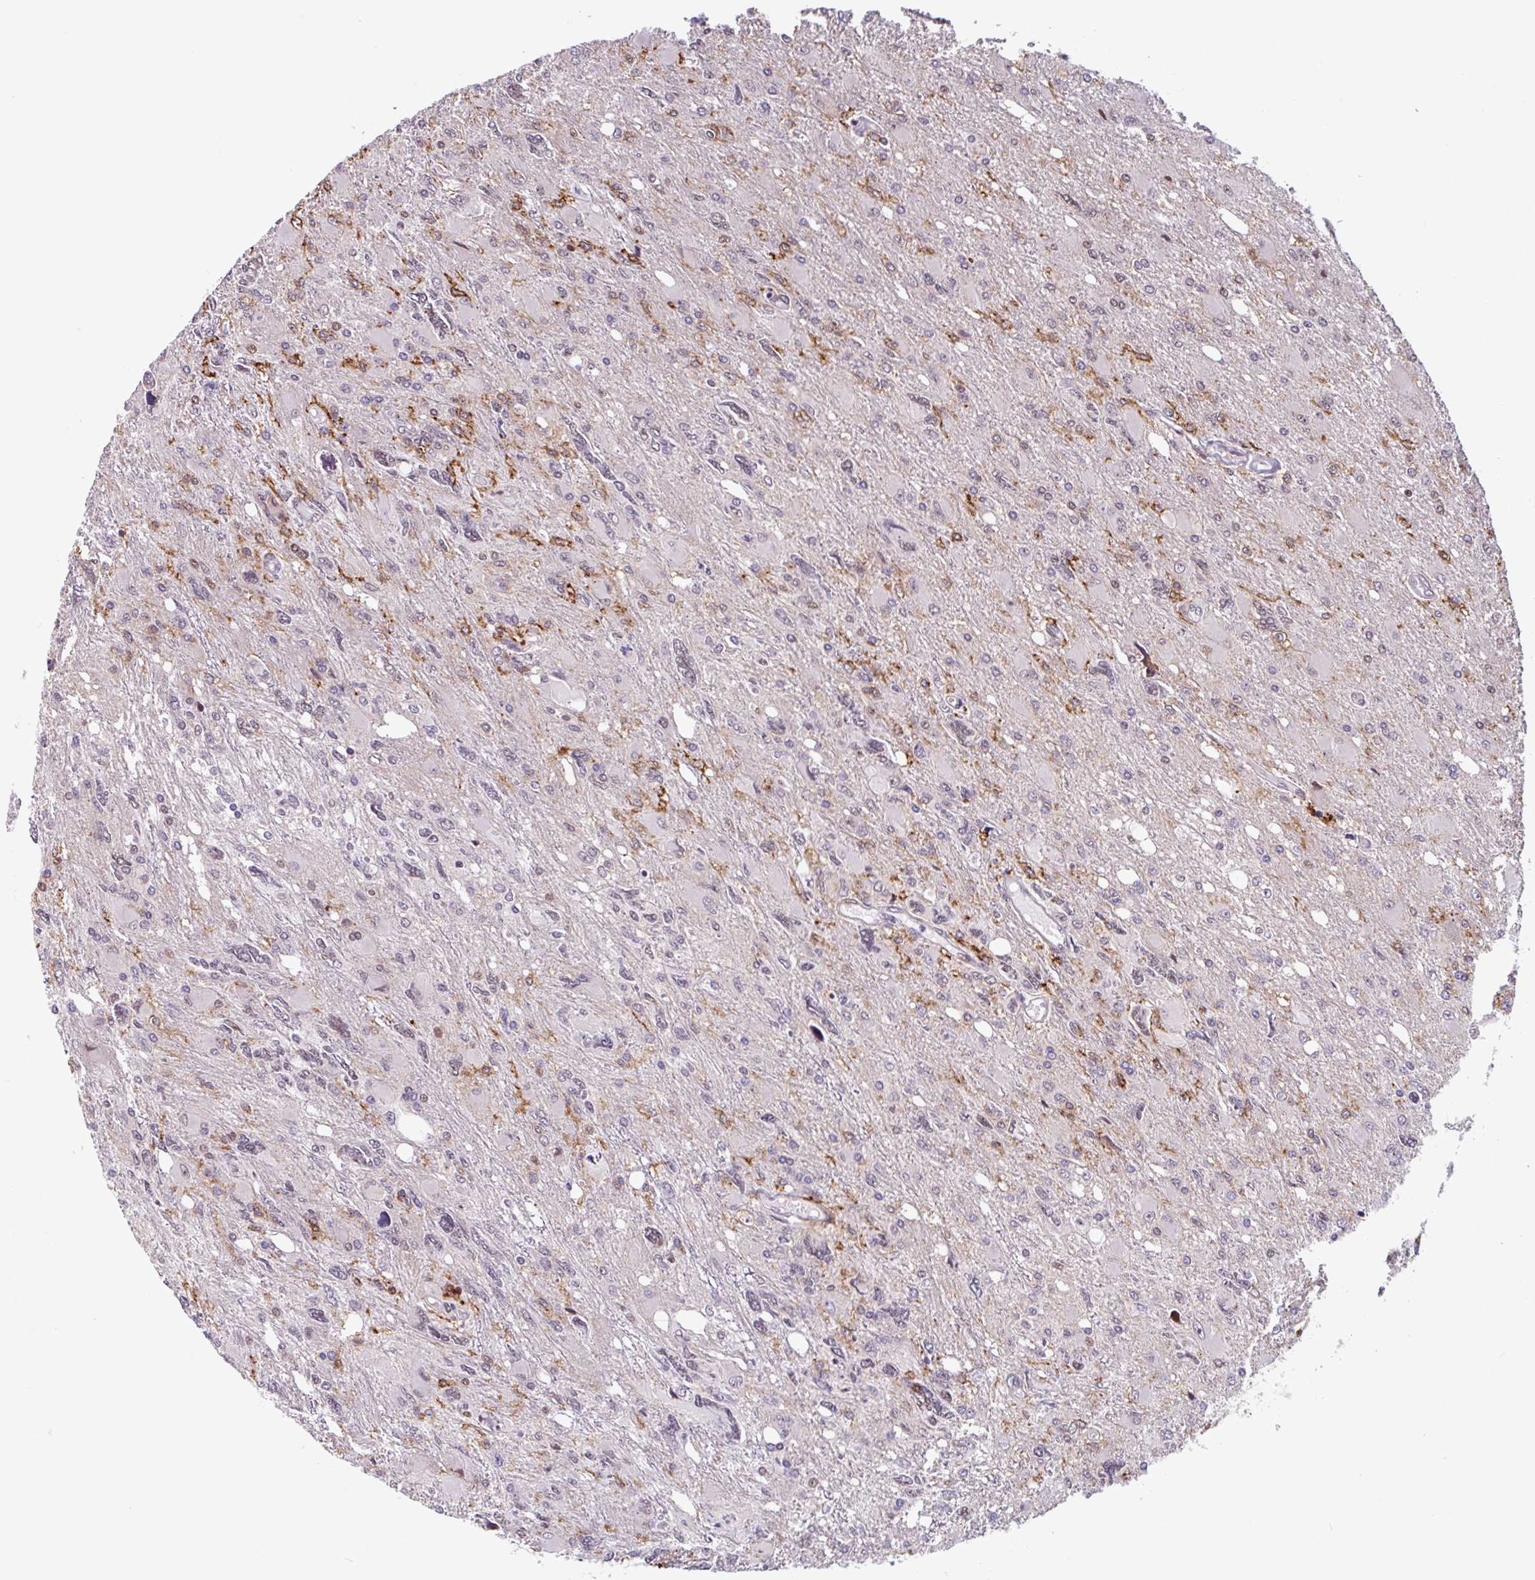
{"staining": {"intensity": "moderate", "quantity": ">75%", "location": "cytoplasmic/membranous,nuclear"}, "tissue": "glioma", "cell_type": "Tumor cells", "image_type": "cancer", "snomed": [{"axis": "morphology", "description": "Glioma, malignant, High grade"}, {"axis": "topography", "description": "Brain"}], "caption": "Immunohistochemistry of glioma reveals medium levels of moderate cytoplasmic/membranous and nuclear expression in approximately >75% of tumor cells. Ihc stains the protein in brown and the nuclei are stained blue.", "gene": "TMEM119", "patient": {"sex": "male", "age": 67}}